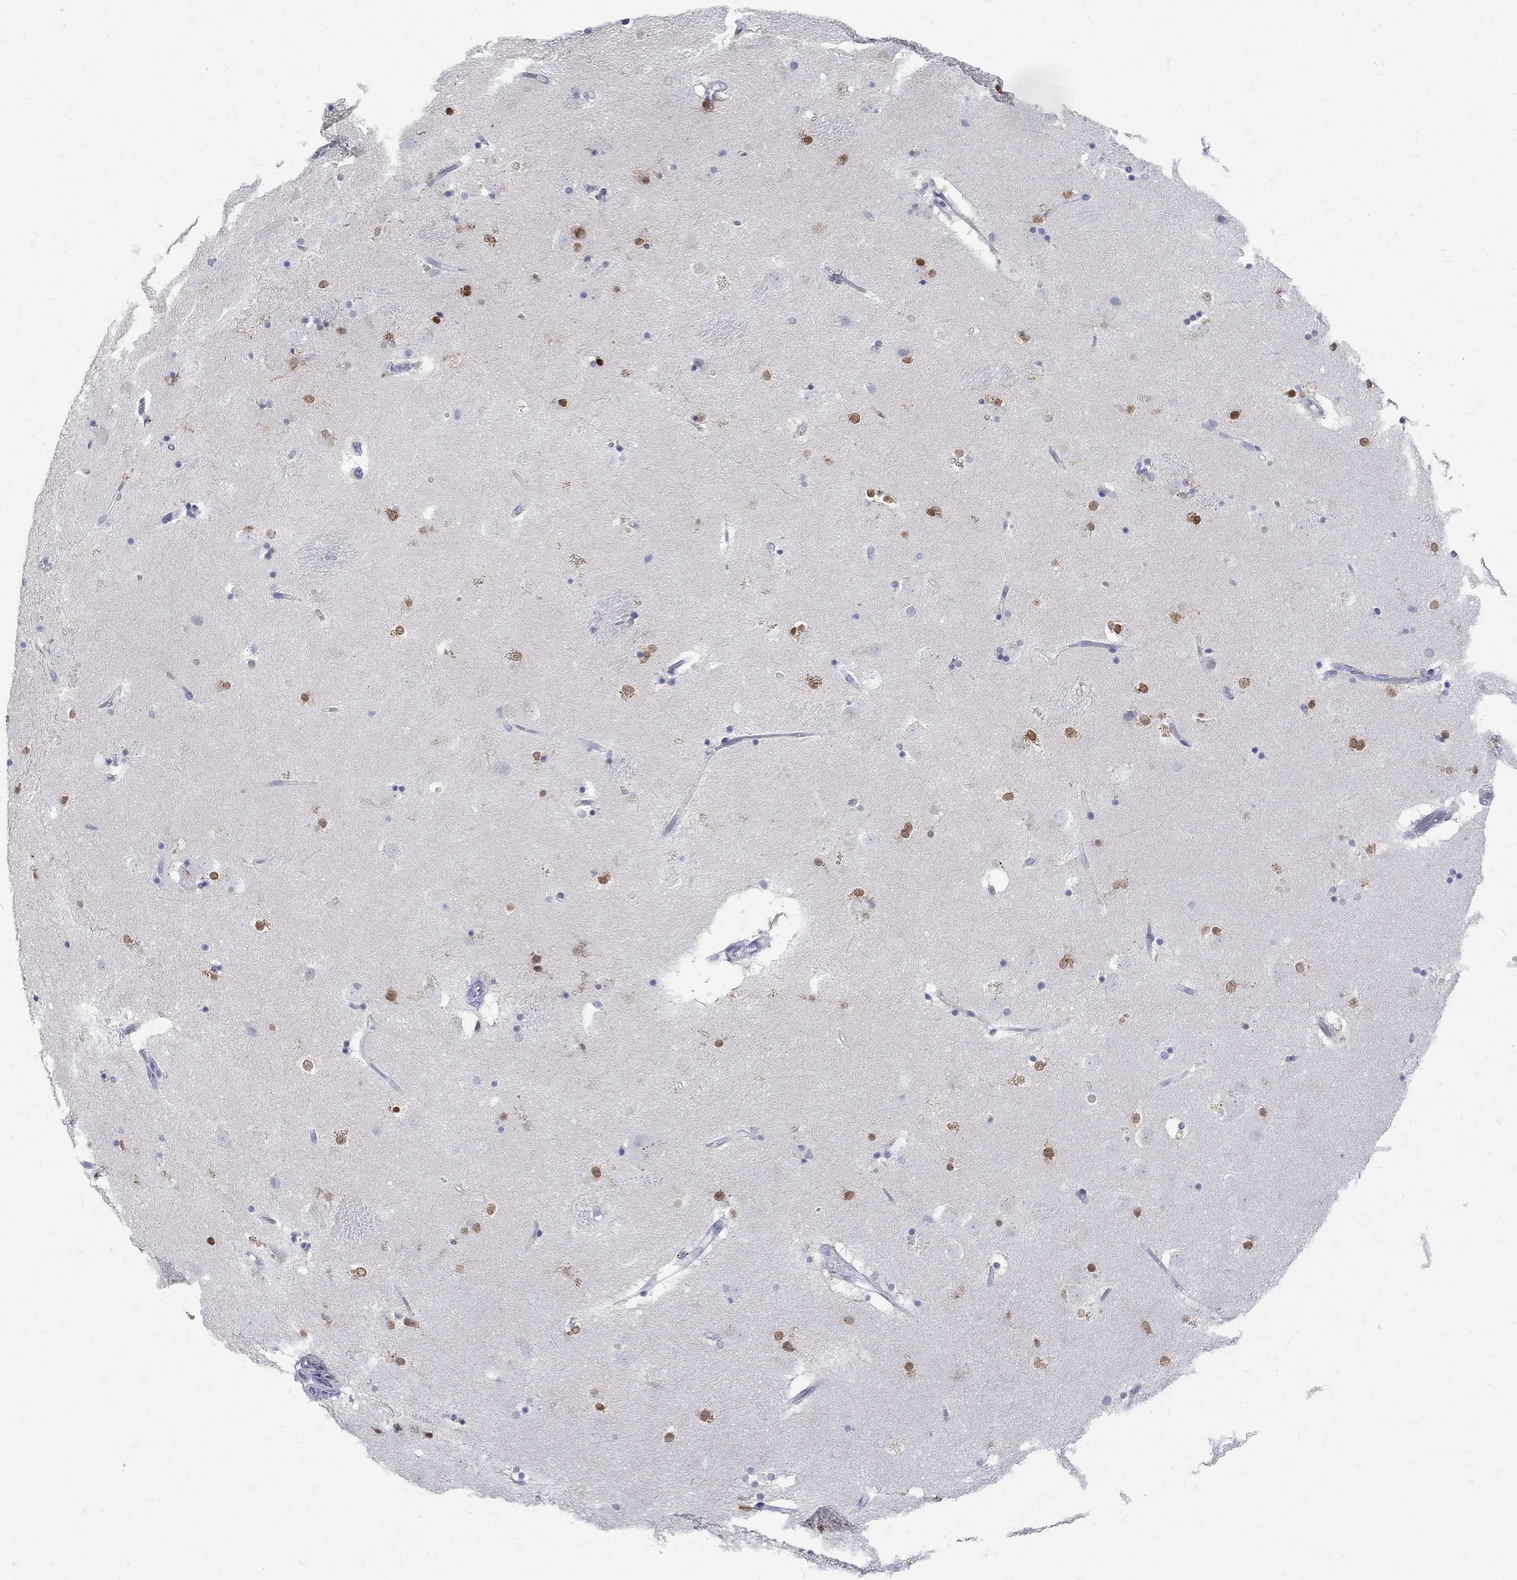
{"staining": {"intensity": "strong", "quantity": "<25%", "location": "nuclear"}, "tissue": "caudate", "cell_type": "Glial cells", "image_type": "normal", "snomed": [{"axis": "morphology", "description": "Normal tissue, NOS"}, {"axis": "topography", "description": "Lateral ventricle wall"}], "caption": "The histopathology image demonstrates staining of normal caudate, revealing strong nuclear protein positivity (brown color) within glial cells.", "gene": "SOX2", "patient": {"sex": "male", "age": 51}}